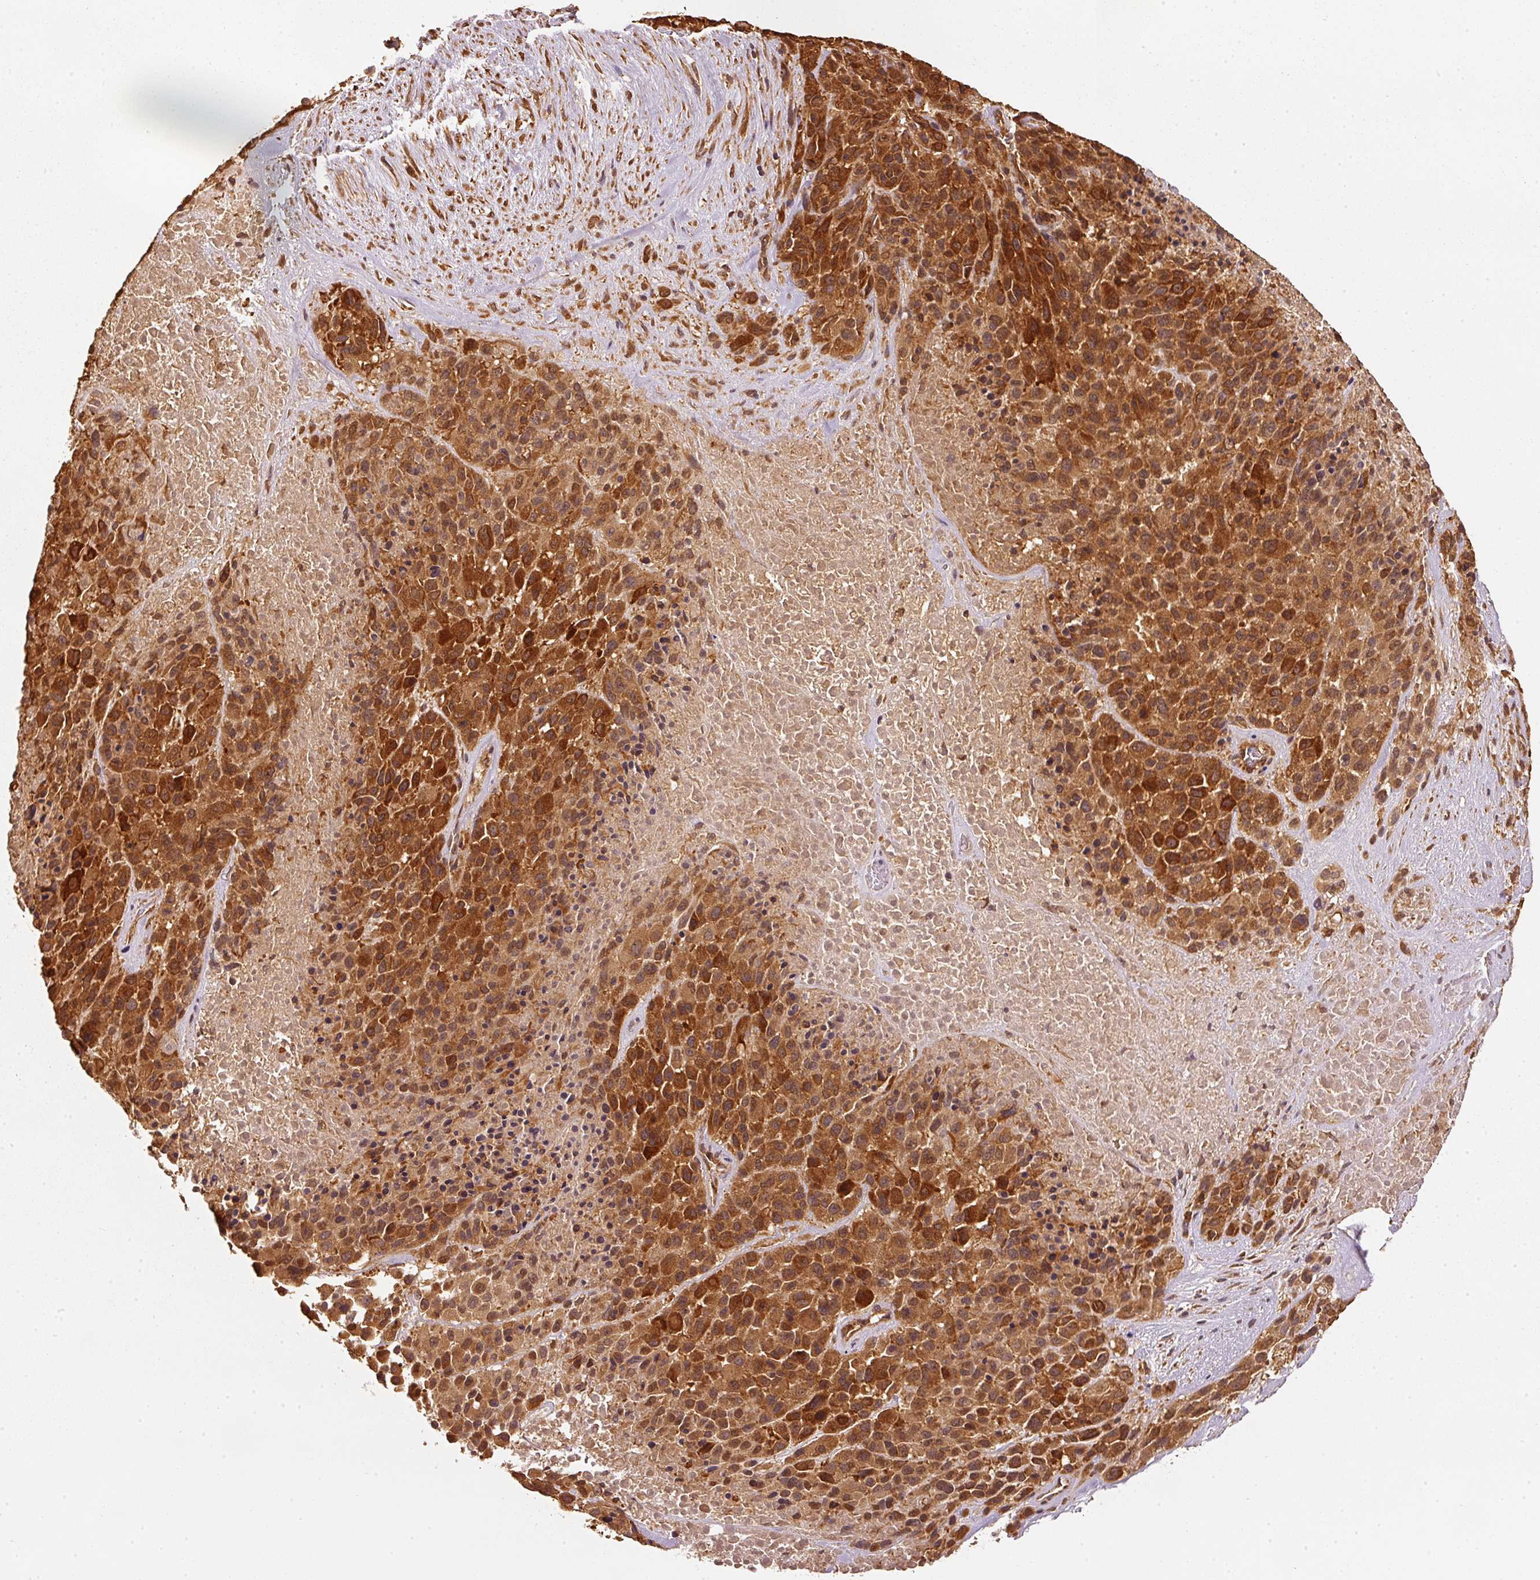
{"staining": {"intensity": "strong", "quantity": ">75%", "location": "cytoplasmic/membranous"}, "tissue": "melanoma", "cell_type": "Tumor cells", "image_type": "cancer", "snomed": [{"axis": "morphology", "description": "Malignant melanoma, Metastatic site"}, {"axis": "topography", "description": "Skin"}], "caption": "Immunohistochemical staining of human melanoma demonstrates strong cytoplasmic/membranous protein positivity in about >75% of tumor cells.", "gene": "STAU1", "patient": {"sex": "female", "age": 81}}